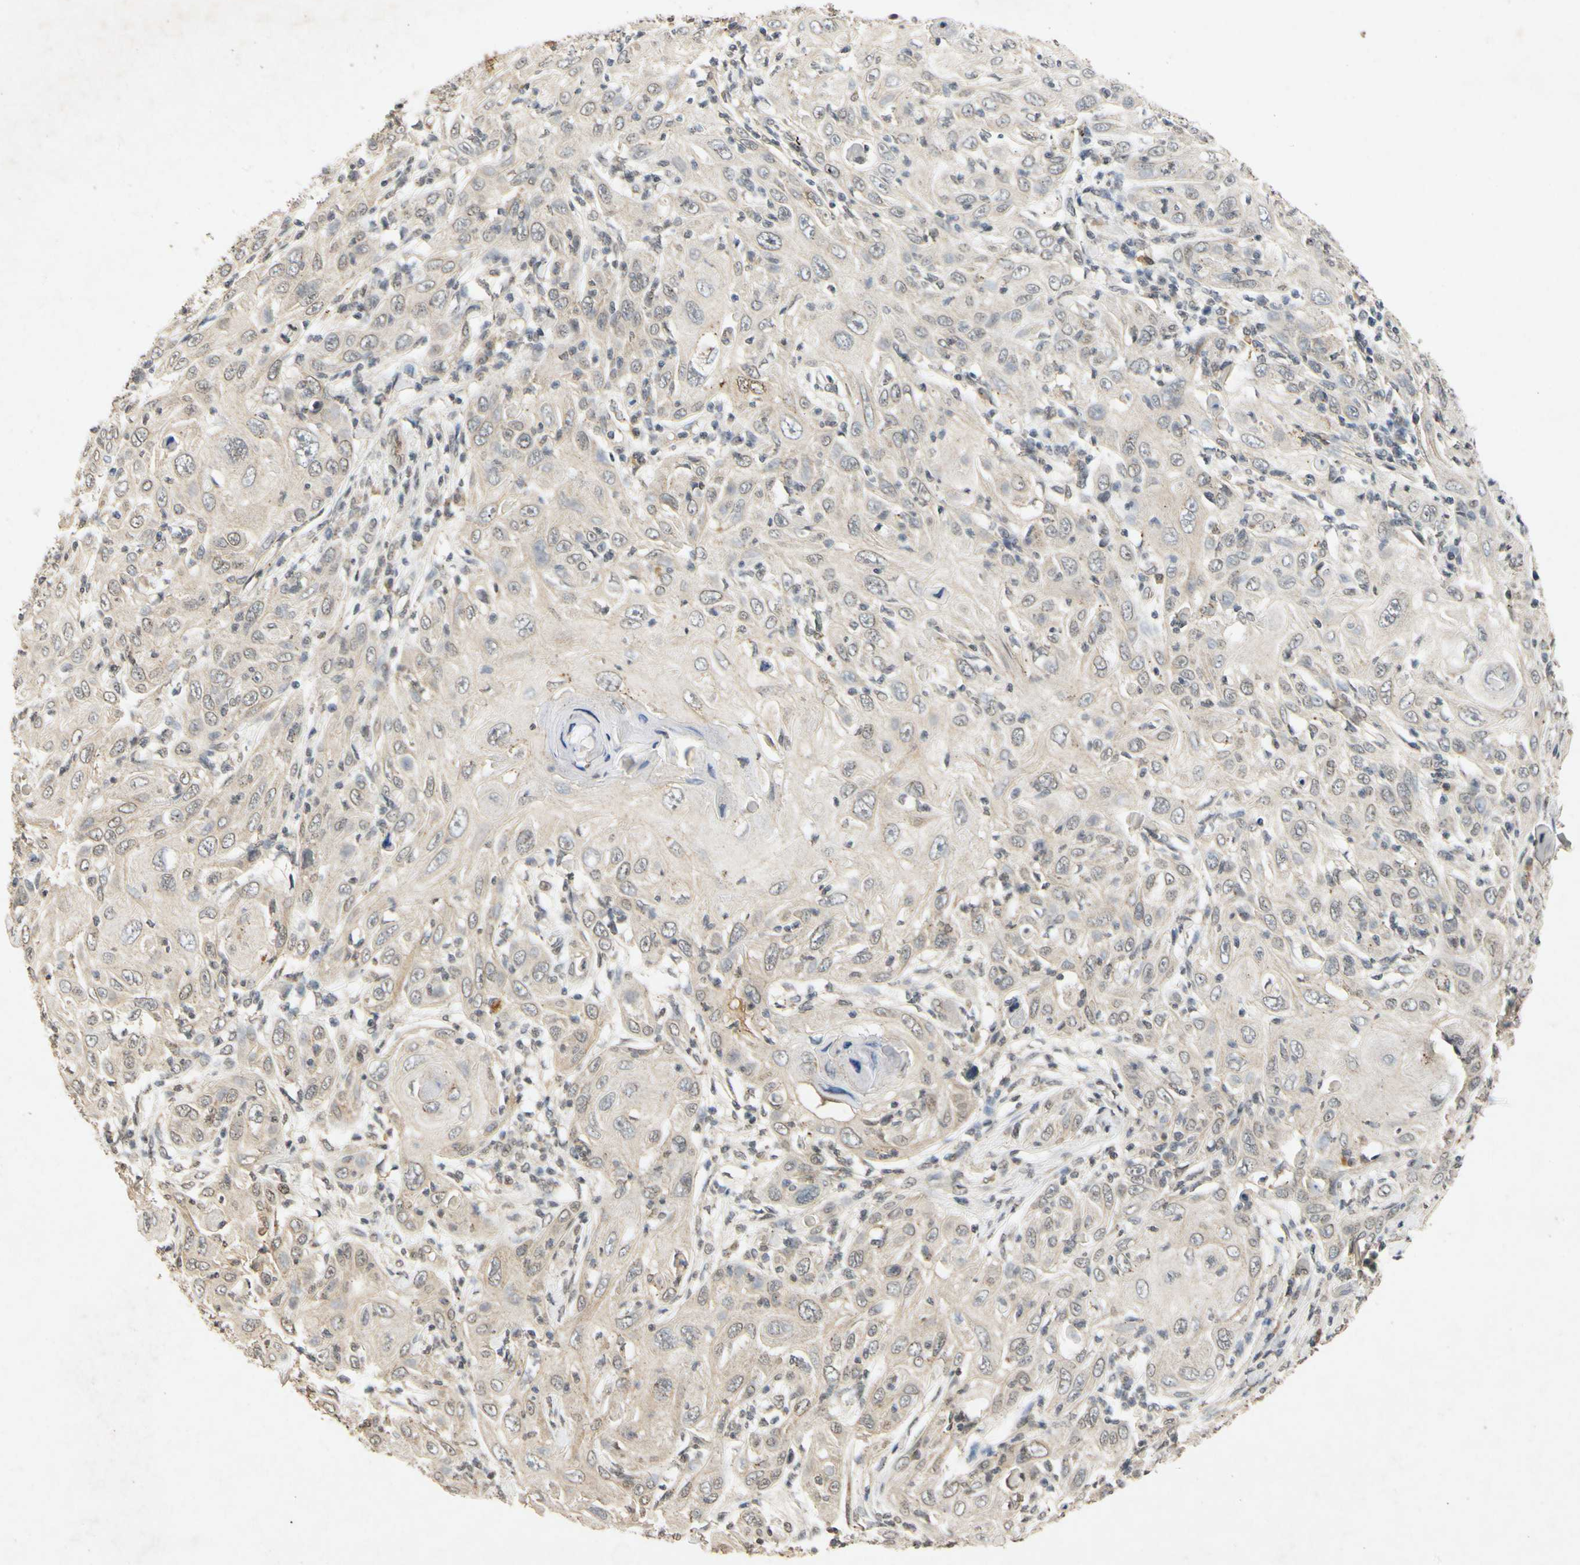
{"staining": {"intensity": "weak", "quantity": "25%-75%", "location": "cytoplasmic/membranous"}, "tissue": "skin cancer", "cell_type": "Tumor cells", "image_type": "cancer", "snomed": [{"axis": "morphology", "description": "Squamous cell carcinoma, NOS"}, {"axis": "topography", "description": "Skin"}], "caption": "Weak cytoplasmic/membranous expression is present in about 25%-75% of tumor cells in skin cancer (squamous cell carcinoma).", "gene": "CP", "patient": {"sex": "female", "age": 88}}